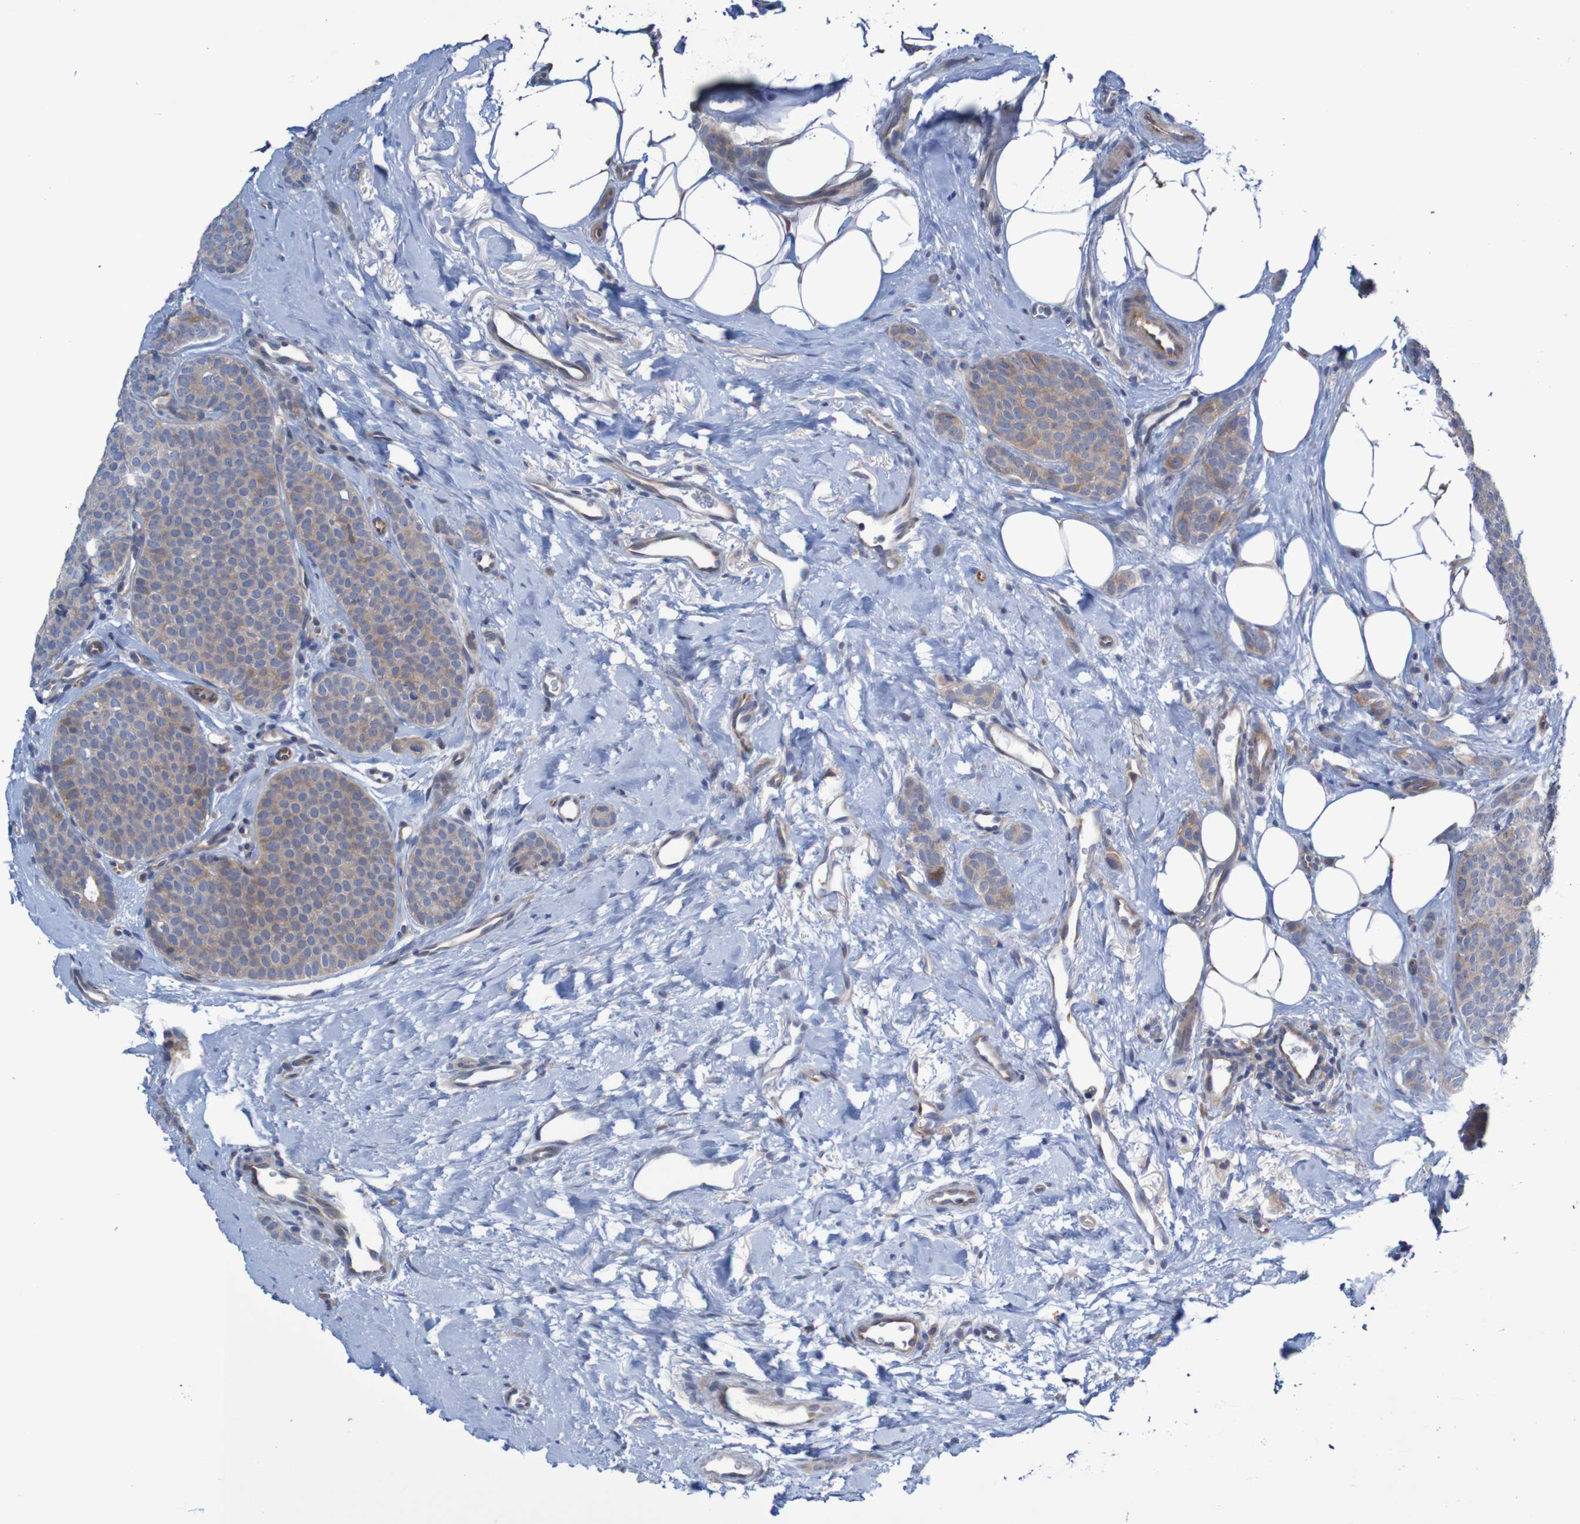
{"staining": {"intensity": "moderate", "quantity": ">75%", "location": "cytoplasmic/membranous"}, "tissue": "breast cancer", "cell_type": "Tumor cells", "image_type": "cancer", "snomed": [{"axis": "morphology", "description": "Lobular carcinoma"}, {"axis": "topography", "description": "Skin"}, {"axis": "topography", "description": "Breast"}], "caption": "A histopathology image of breast lobular carcinoma stained for a protein exhibits moderate cytoplasmic/membranous brown staining in tumor cells.", "gene": "ANGPT4", "patient": {"sex": "female", "age": 46}}